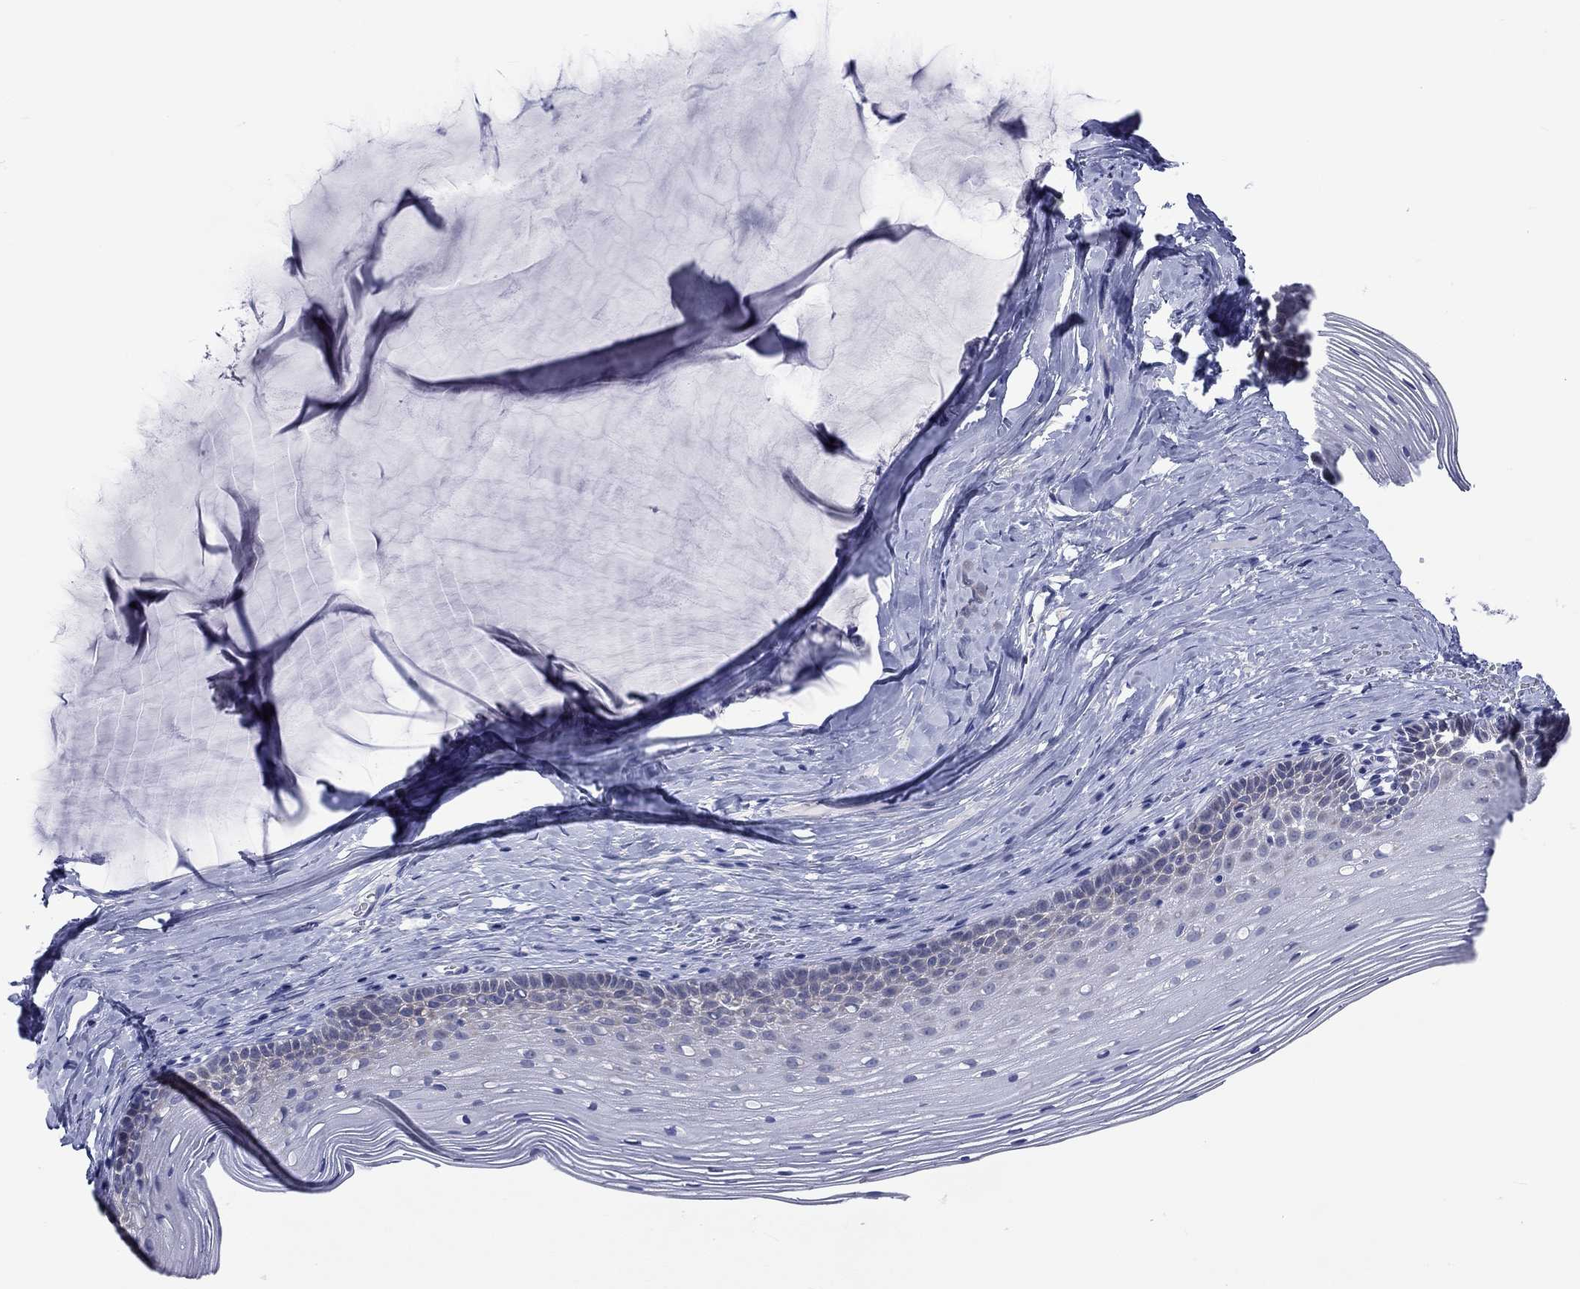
{"staining": {"intensity": "negative", "quantity": "none", "location": "none"}, "tissue": "cervix", "cell_type": "Glandular cells", "image_type": "normal", "snomed": [{"axis": "morphology", "description": "Normal tissue, NOS"}, {"axis": "topography", "description": "Cervix"}], "caption": "Cervix was stained to show a protein in brown. There is no significant expression in glandular cells.", "gene": "CERS1", "patient": {"sex": "female", "age": 40}}